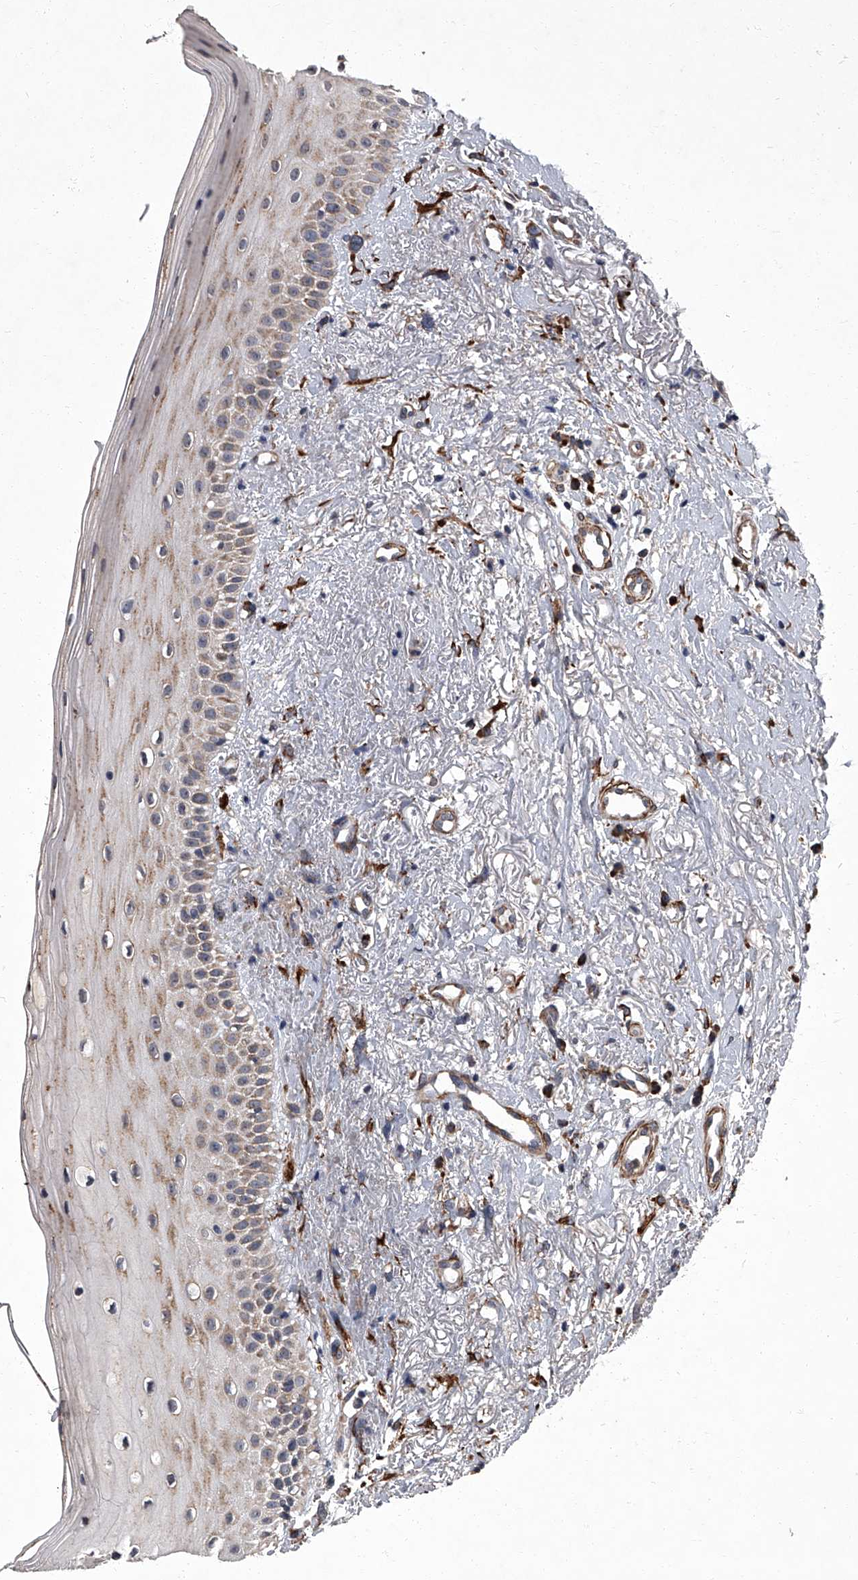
{"staining": {"intensity": "moderate", "quantity": "25%-75%", "location": "cytoplasmic/membranous"}, "tissue": "oral mucosa", "cell_type": "Squamous epithelial cells", "image_type": "normal", "snomed": [{"axis": "morphology", "description": "Normal tissue, NOS"}, {"axis": "topography", "description": "Oral tissue"}], "caption": "This photomicrograph reveals IHC staining of unremarkable oral mucosa, with medium moderate cytoplasmic/membranous positivity in approximately 25%-75% of squamous epithelial cells.", "gene": "SIRT4", "patient": {"sex": "female", "age": 63}}